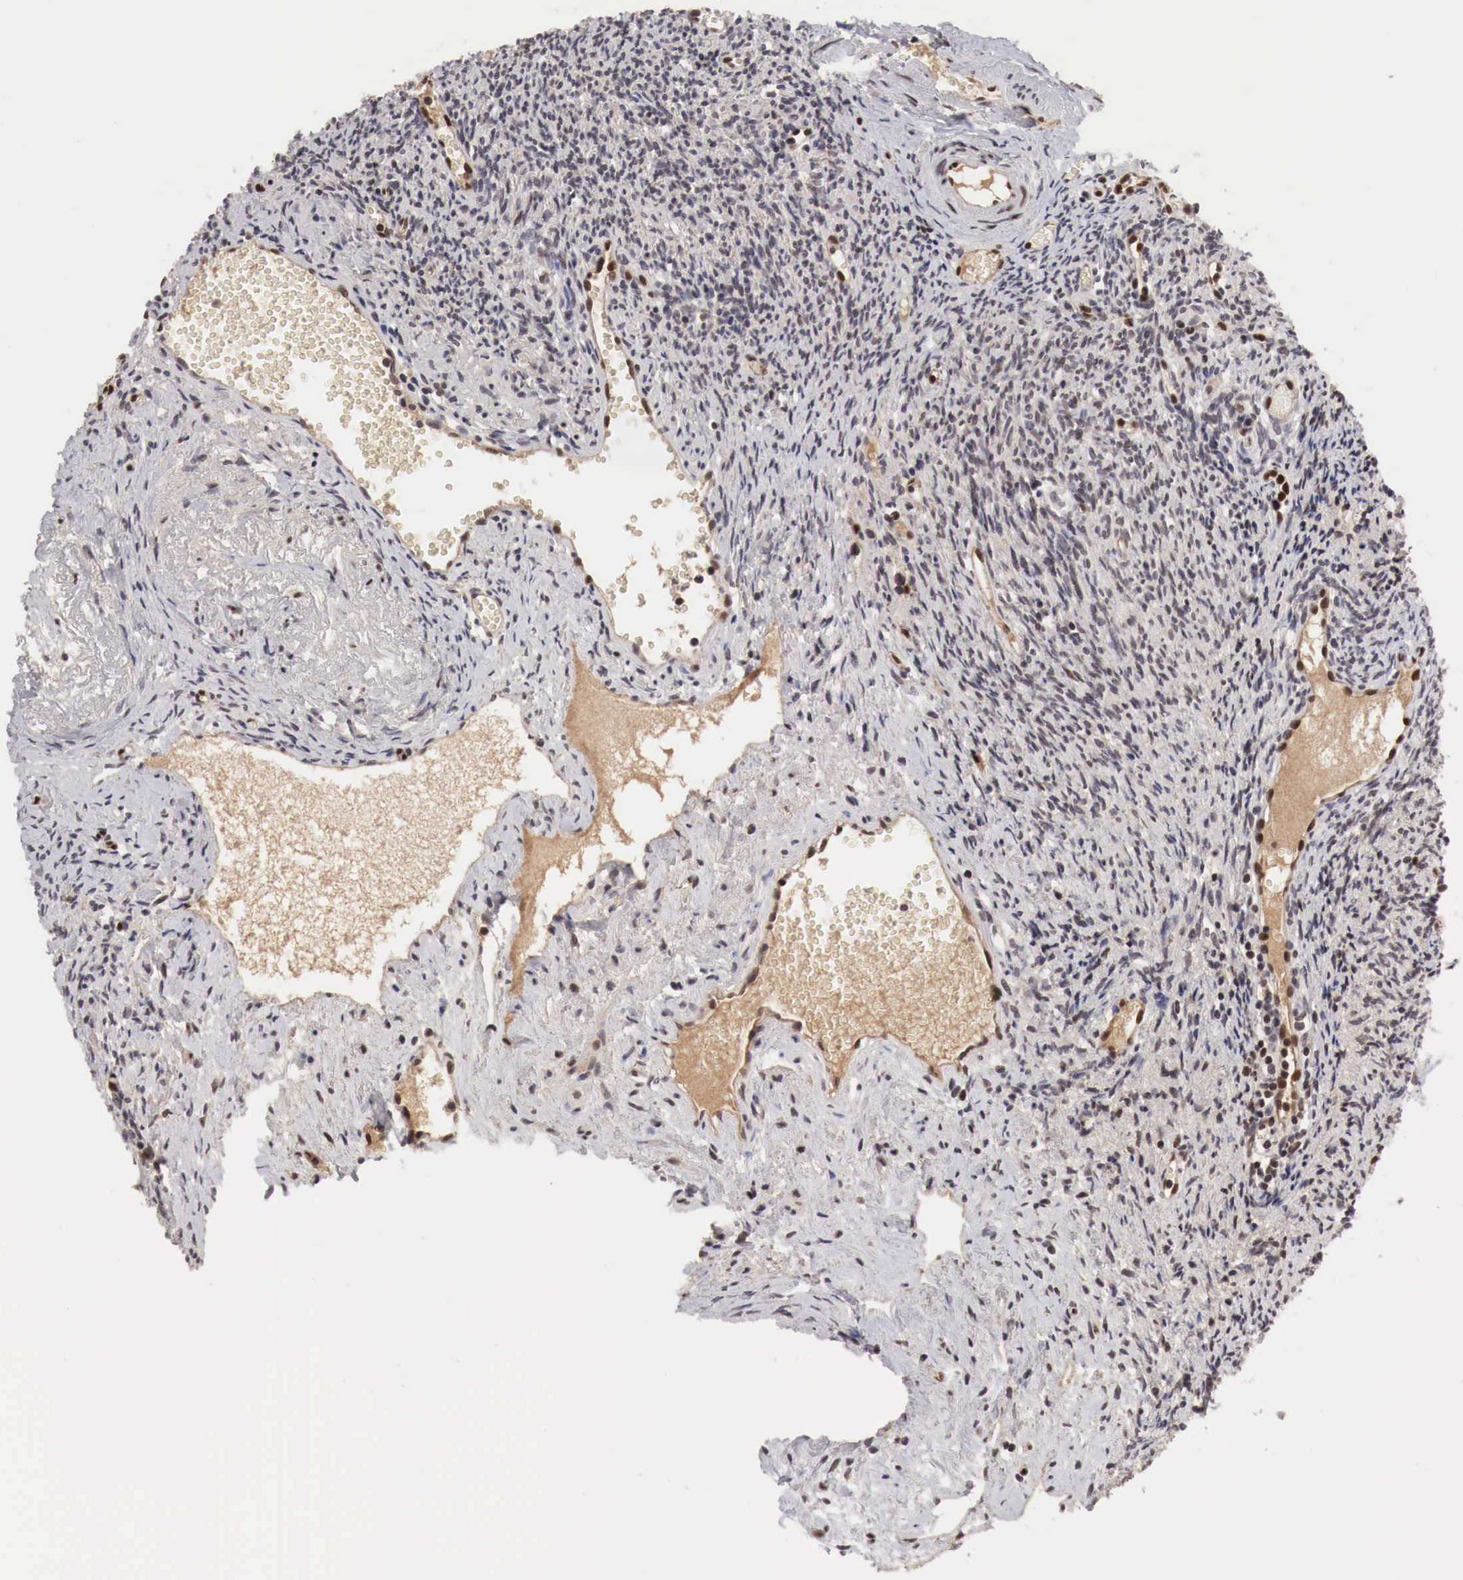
{"staining": {"intensity": "moderate", "quantity": "25%-75%", "location": "nuclear"}, "tissue": "ovary", "cell_type": "Follicle cells", "image_type": "normal", "snomed": [{"axis": "morphology", "description": "Normal tissue, NOS"}, {"axis": "topography", "description": "Ovary"}], "caption": "About 25%-75% of follicle cells in unremarkable ovary demonstrate moderate nuclear protein expression as visualized by brown immunohistochemical staining.", "gene": "DACH2", "patient": {"sex": "female", "age": 63}}